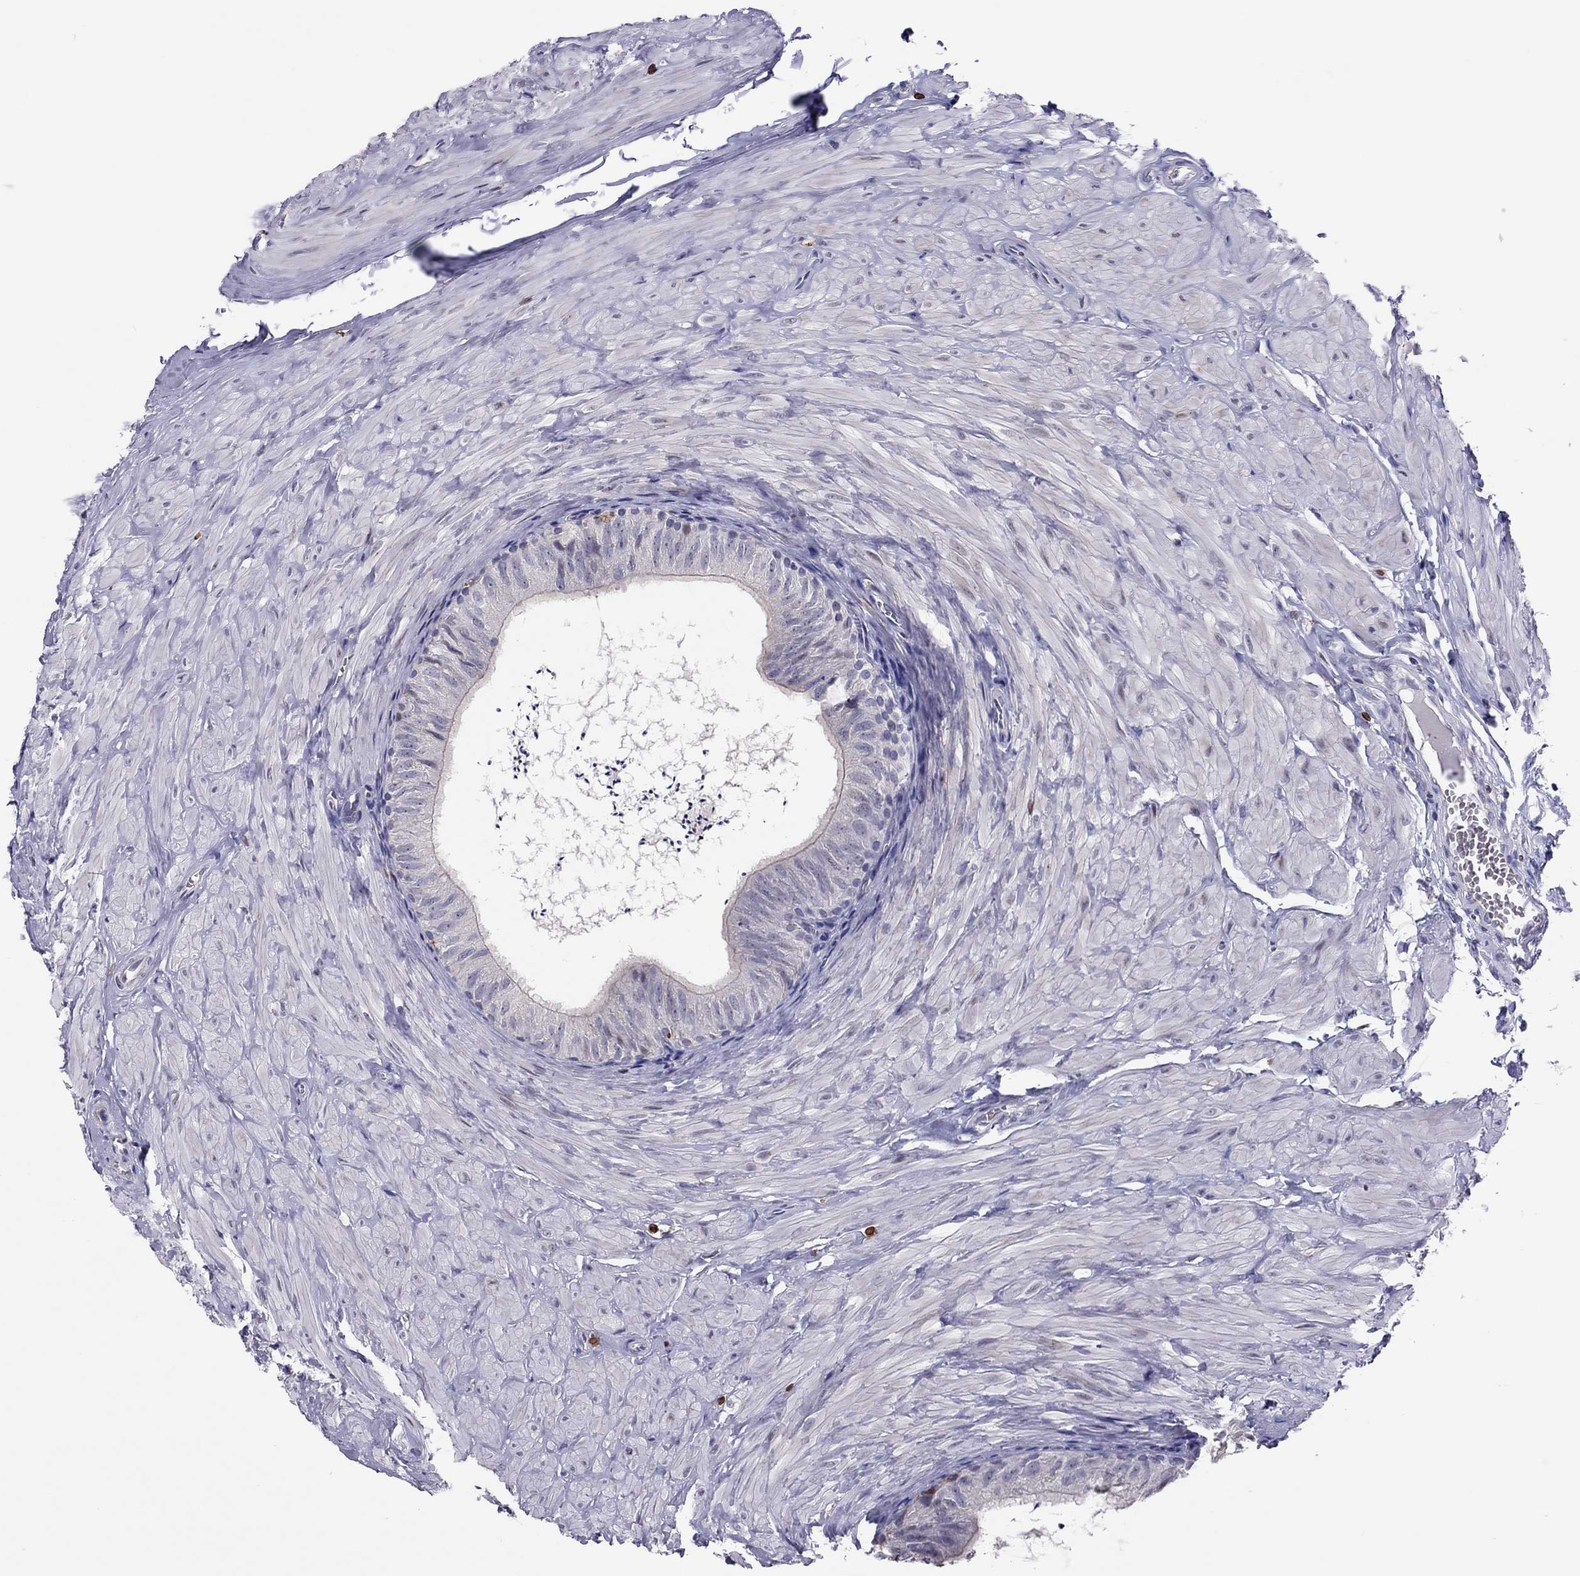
{"staining": {"intensity": "negative", "quantity": "none", "location": "none"}, "tissue": "epididymis", "cell_type": "Glandular cells", "image_type": "normal", "snomed": [{"axis": "morphology", "description": "Normal tissue, NOS"}, {"axis": "topography", "description": "Epididymis"}], "caption": "Photomicrograph shows no significant protein staining in glandular cells of normal epididymis. The staining is performed using DAB (3,3'-diaminobenzidine) brown chromogen with nuclei counter-stained in using hematoxylin.", "gene": "ADORA2A", "patient": {"sex": "male", "age": 32}}